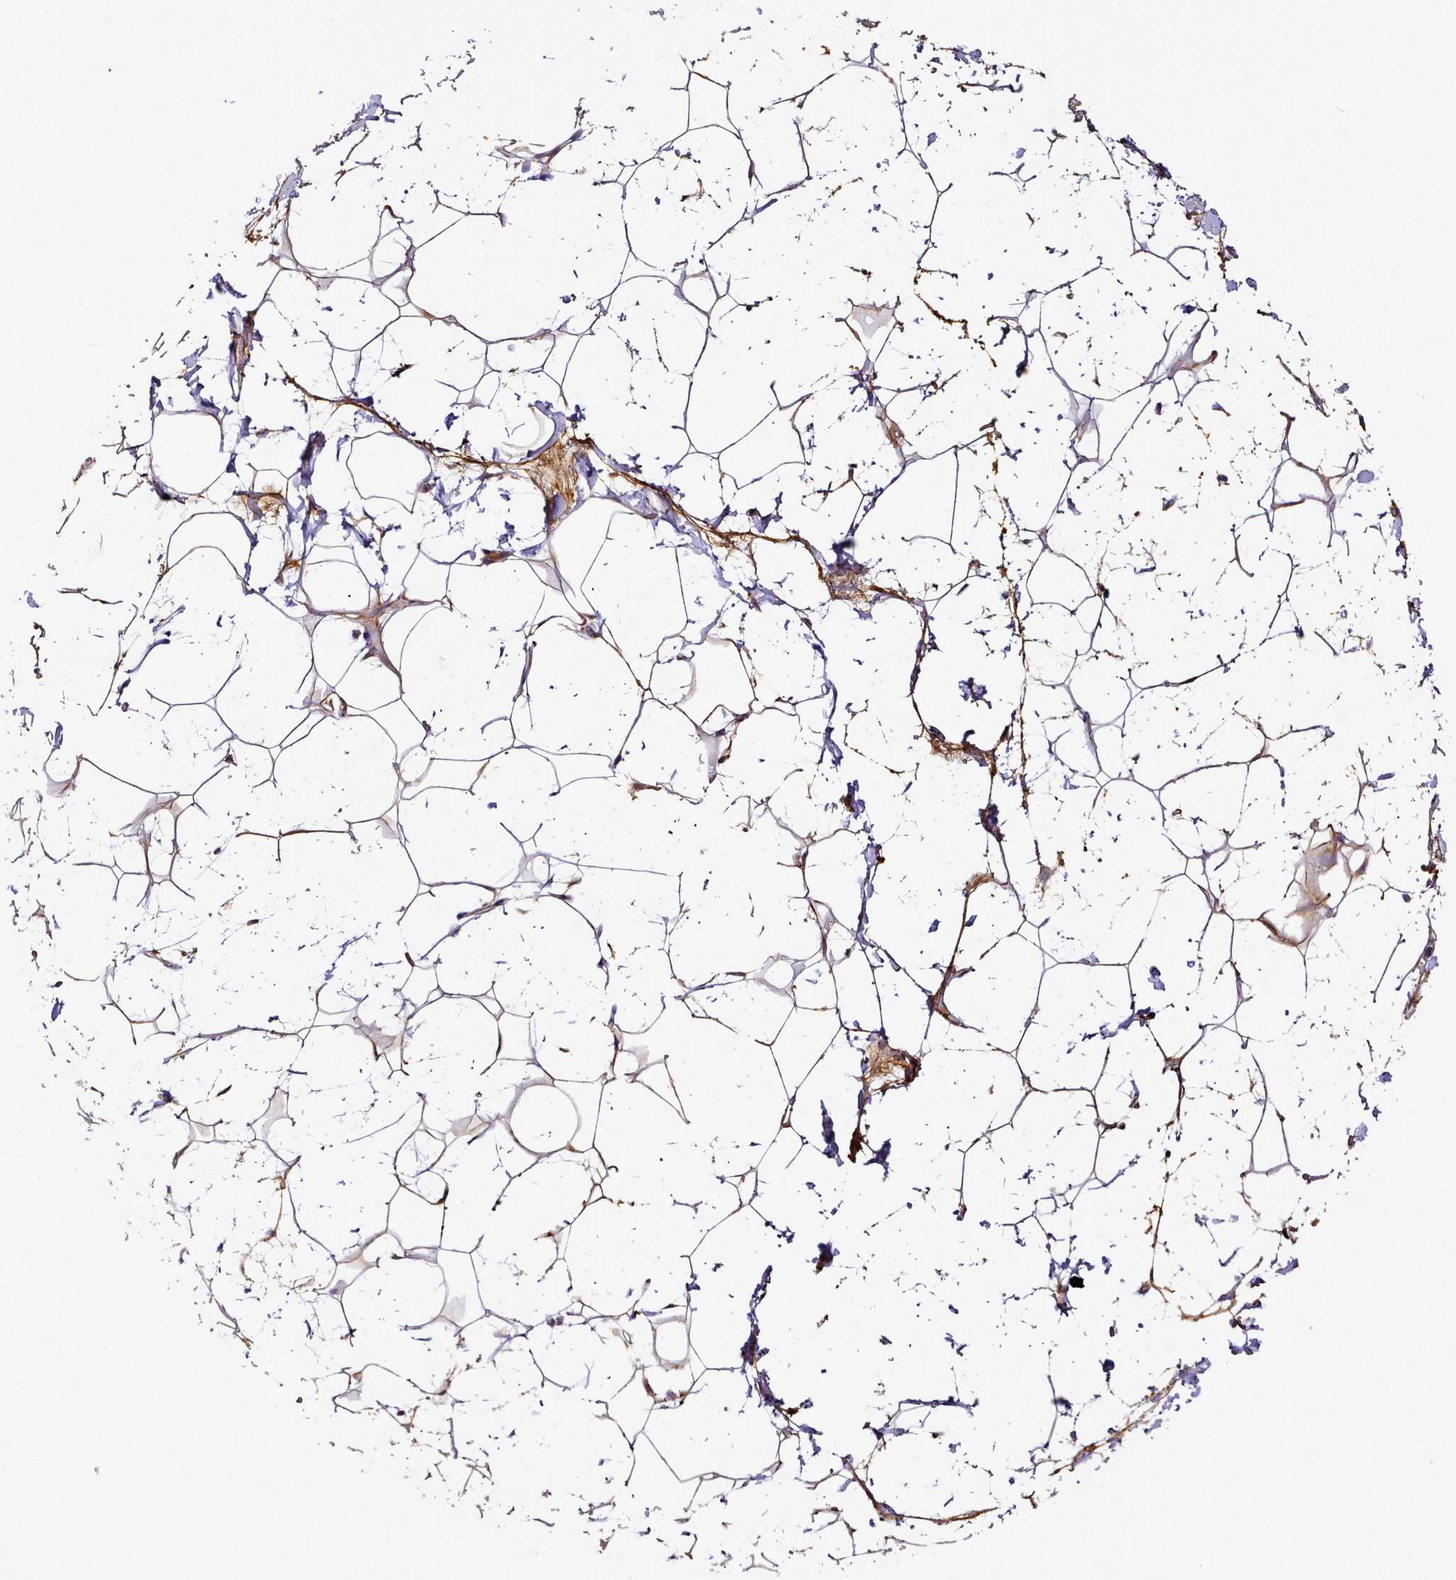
{"staining": {"intensity": "moderate", "quantity": ">75%", "location": "cytoplasmic/membranous"}, "tissue": "adipose tissue", "cell_type": "Adipocytes", "image_type": "normal", "snomed": [{"axis": "morphology", "description": "Normal tissue, NOS"}, {"axis": "topography", "description": "Breast"}], "caption": "IHC image of normal adipose tissue stained for a protein (brown), which reveals medium levels of moderate cytoplasmic/membranous staining in about >75% of adipocytes.", "gene": "NBPF10", "patient": {"sex": "female", "age": 26}}